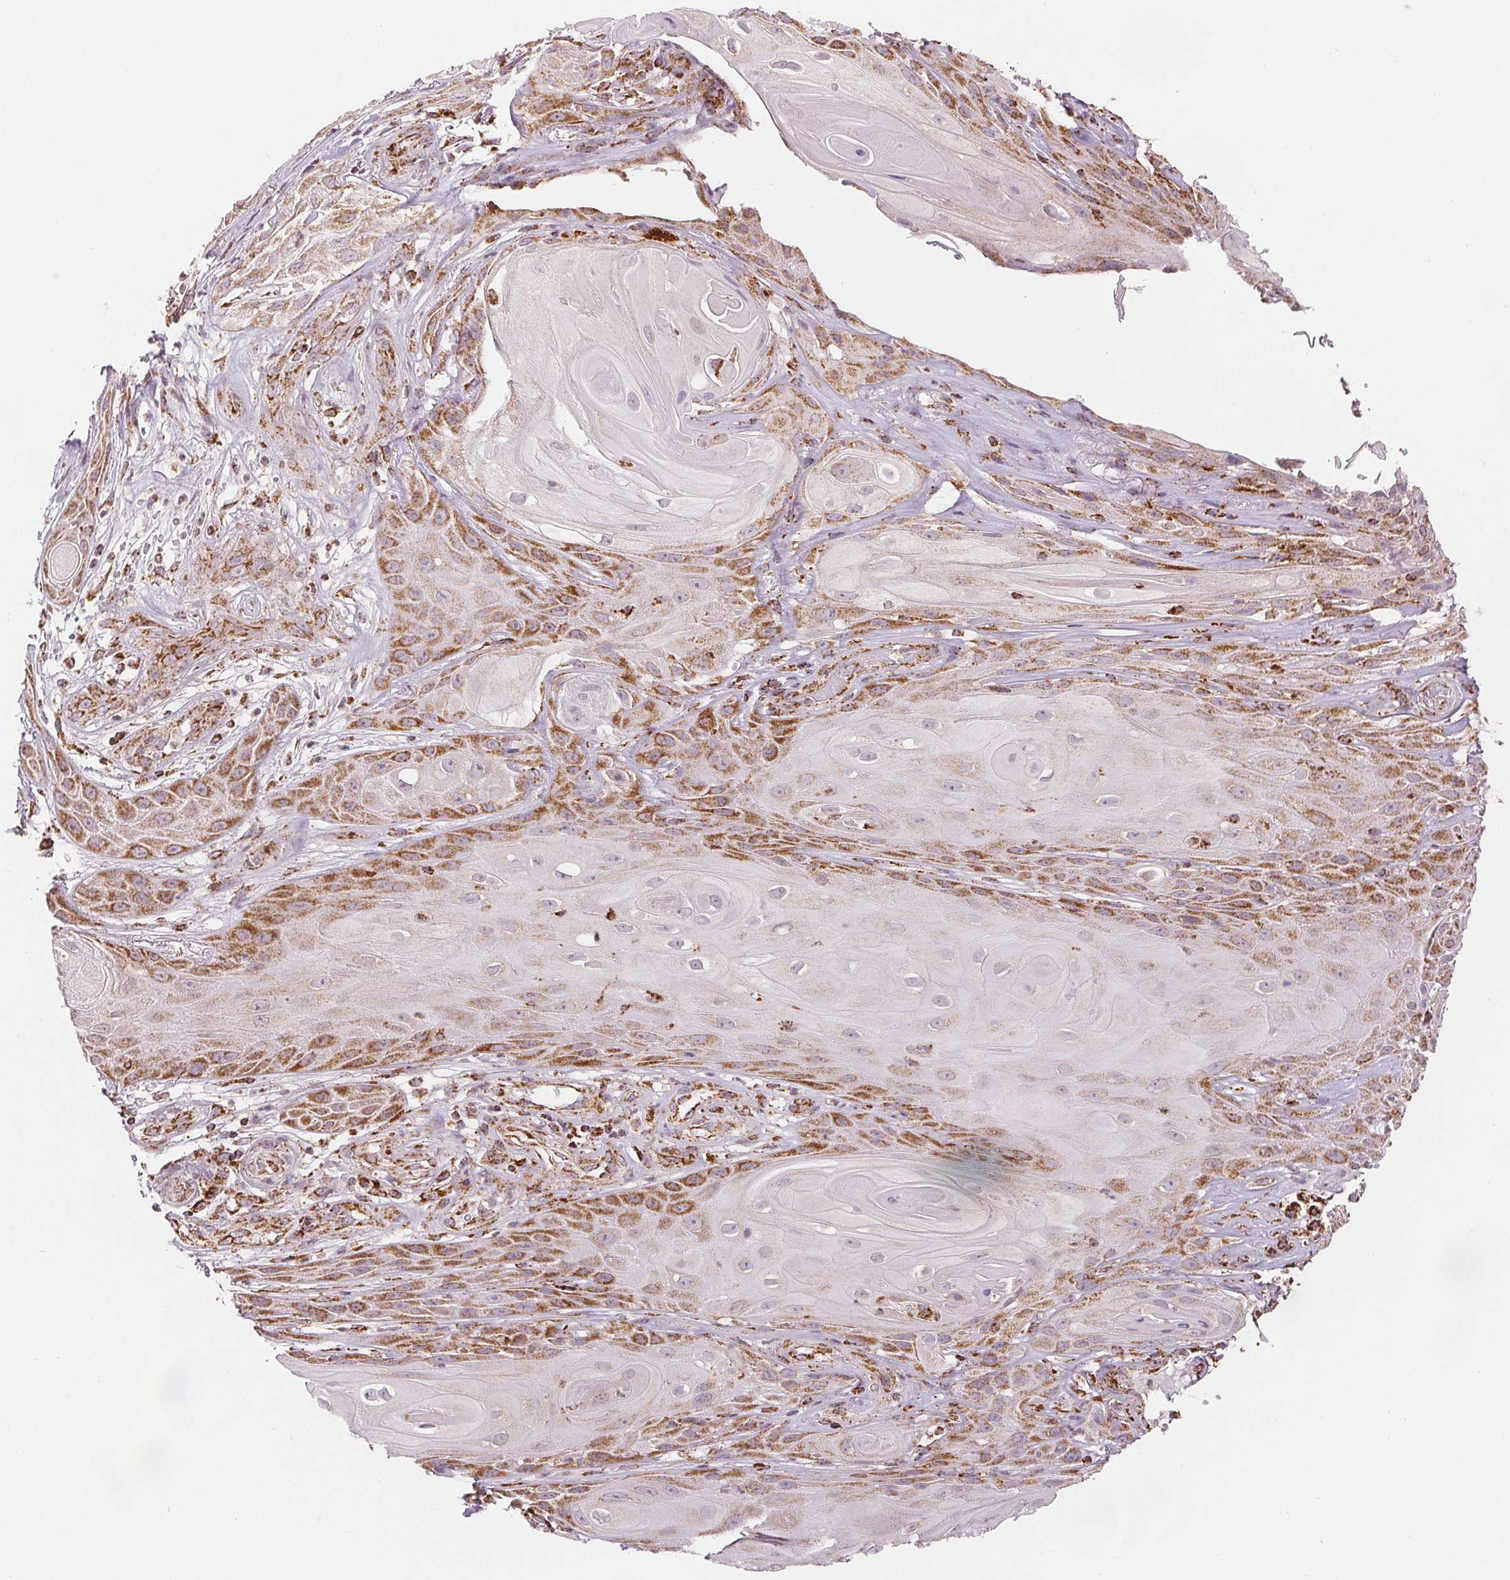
{"staining": {"intensity": "moderate", "quantity": "25%-75%", "location": "cytoplasmic/membranous"}, "tissue": "skin cancer", "cell_type": "Tumor cells", "image_type": "cancer", "snomed": [{"axis": "morphology", "description": "Squamous cell carcinoma, NOS"}, {"axis": "topography", "description": "Skin"}], "caption": "Squamous cell carcinoma (skin) was stained to show a protein in brown. There is medium levels of moderate cytoplasmic/membranous positivity in approximately 25%-75% of tumor cells. Using DAB (brown) and hematoxylin (blue) stains, captured at high magnification using brightfield microscopy.", "gene": "SDHB", "patient": {"sex": "male", "age": 62}}